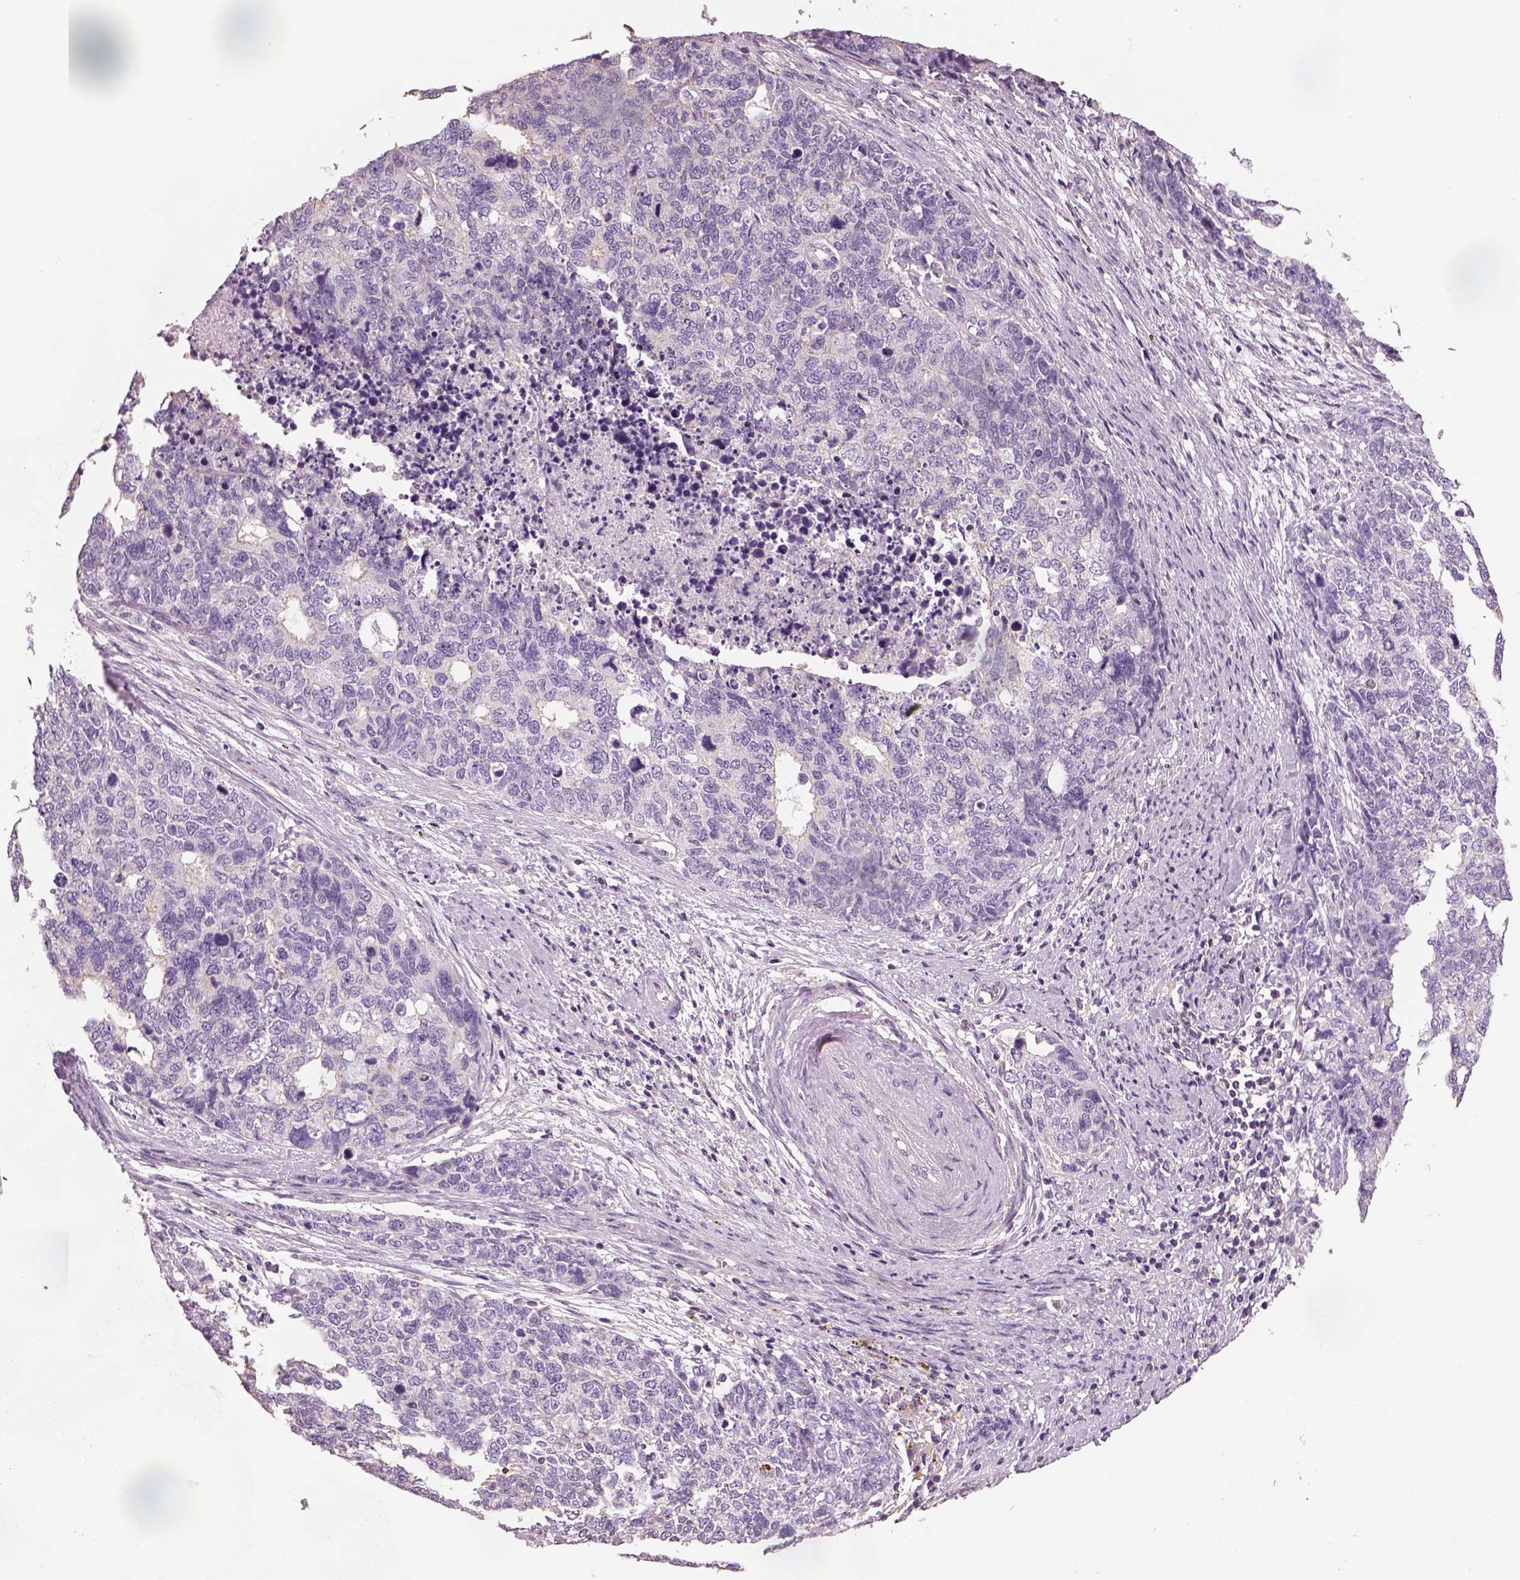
{"staining": {"intensity": "negative", "quantity": "none", "location": "none"}, "tissue": "cervical cancer", "cell_type": "Tumor cells", "image_type": "cancer", "snomed": [{"axis": "morphology", "description": "Squamous cell carcinoma, NOS"}, {"axis": "topography", "description": "Cervix"}], "caption": "IHC histopathology image of neoplastic tissue: cervical cancer stained with DAB demonstrates no significant protein expression in tumor cells.", "gene": "OTUD6A", "patient": {"sex": "female", "age": 63}}